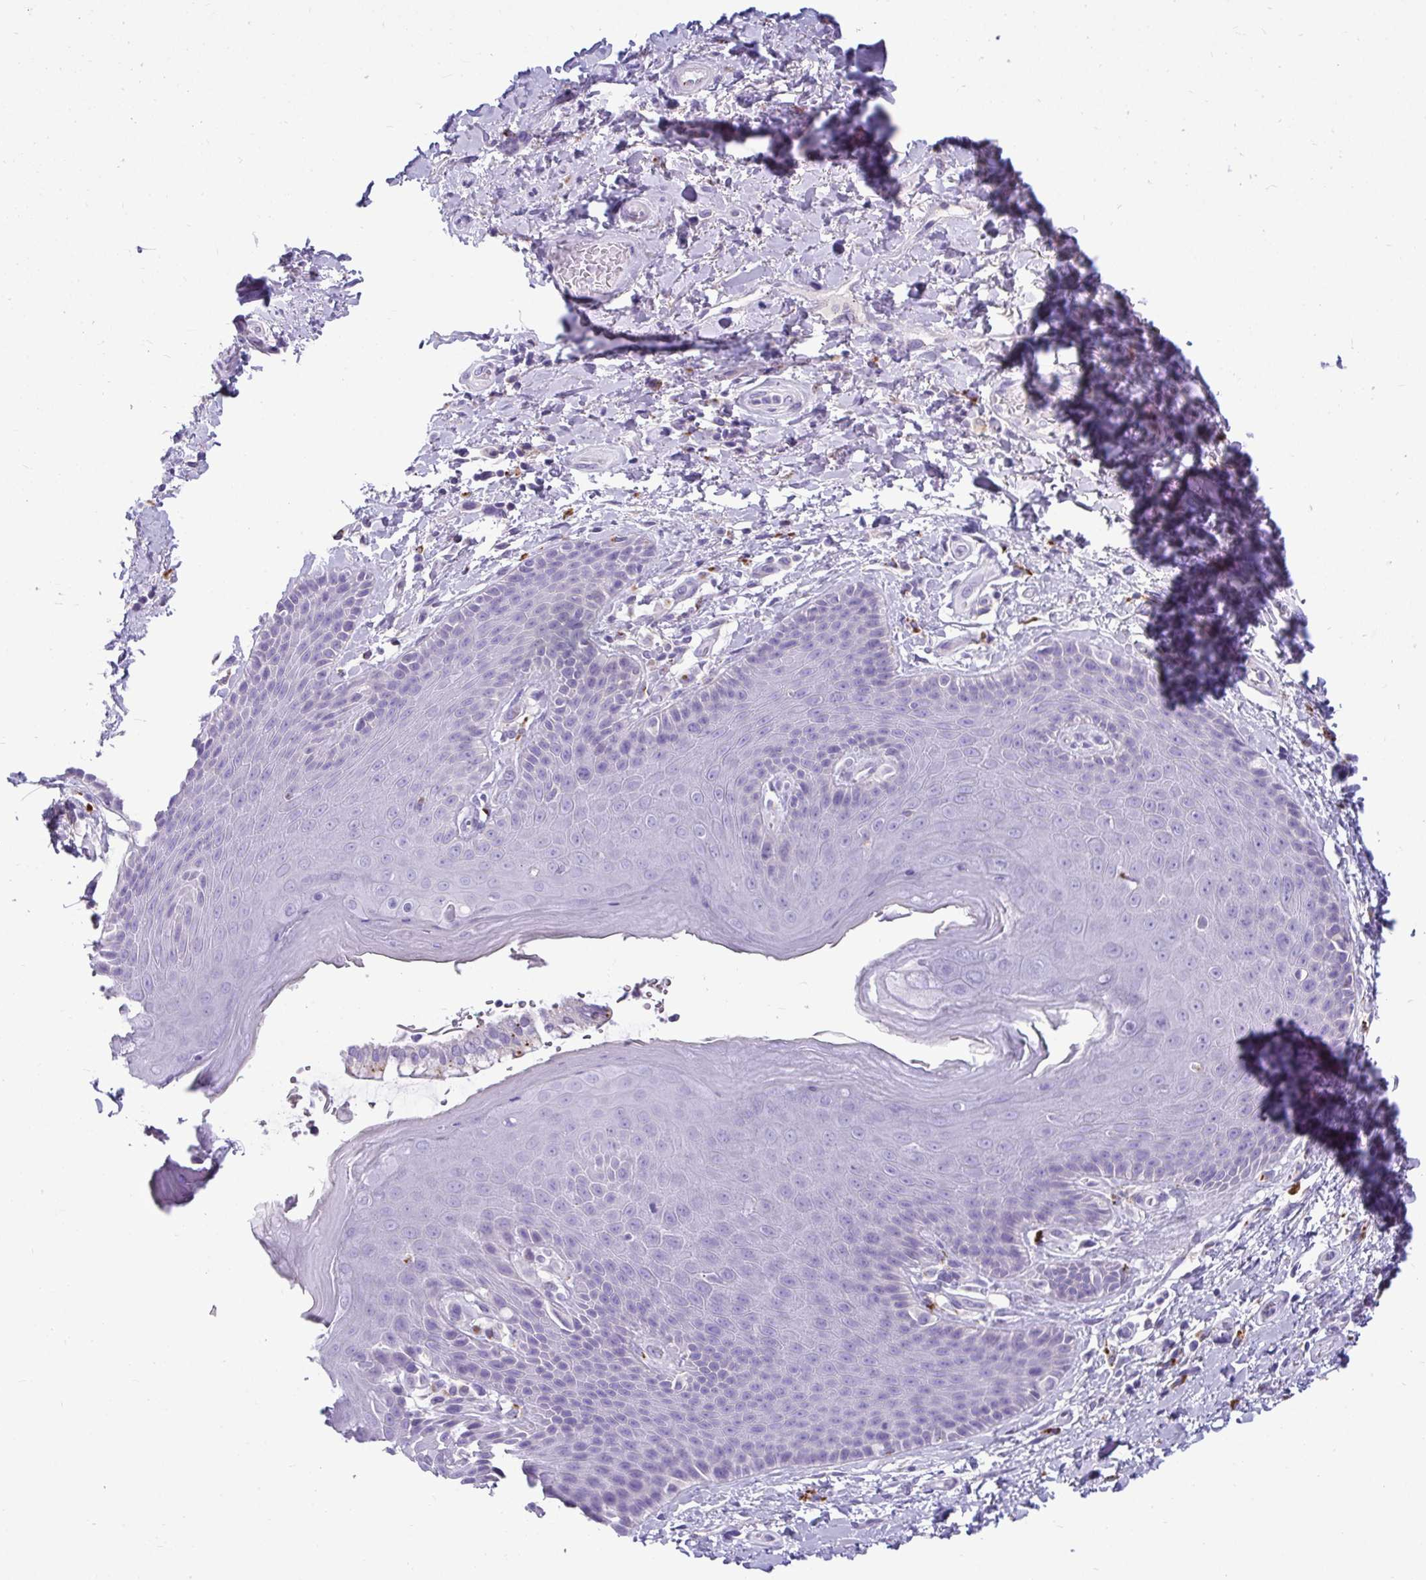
{"staining": {"intensity": "negative", "quantity": "none", "location": "none"}, "tissue": "skin", "cell_type": "Epidermal cells", "image_type": "normal", "snomed": [{"axis": "morphology", "description": "Normal tissue, NOS"}, {"axis": "topography", "description": "Anal"}, {"axis": "topography", "description": "Peripheral nerve tissue"}], "caption": "IHC image of normal skin: skin stained with DAB (3,3'-diaminobenzidine) demonstrates no significant protein expression in epidermal cells.", "gene": "CTSZ", "patient": {"sex": "male", "age": 51}}